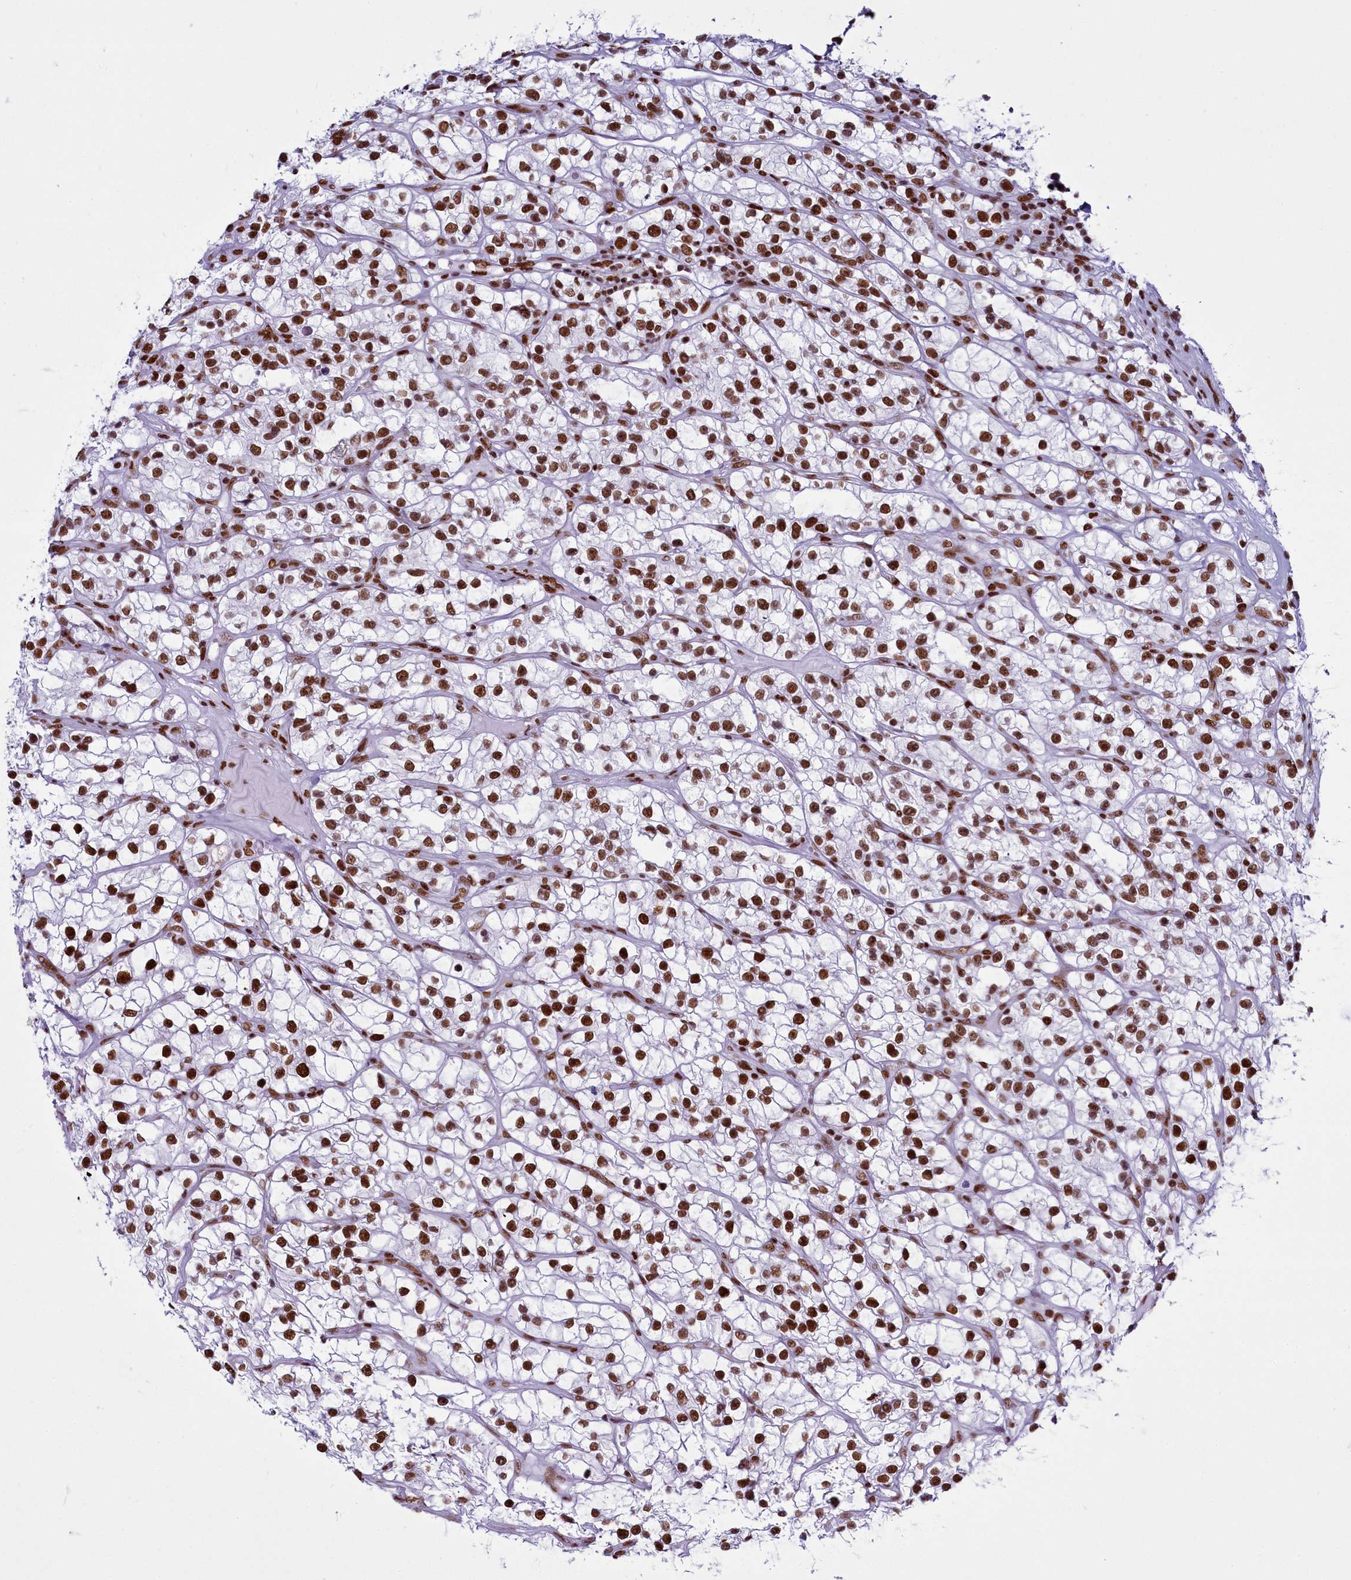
{"staining": {"intensity": "strong", "quantity": ">75%", "location": "nuclear"}, "tissue": "renal cancer", "cell_type": "Tumor cells", "image_type": "cancer", "snomed": [{"axis": "morphology", "description": "Adenocarcinoma, NOS"}, {"axis": "topography", "description": "Kidney"}], "caption": "Renal cancer (adenocarcinoma) tissue demonstrates strong nuclear expression in about >75% of tumor cells", "gene": "RALY", "patient": {"sex": "female", "age": 57}}